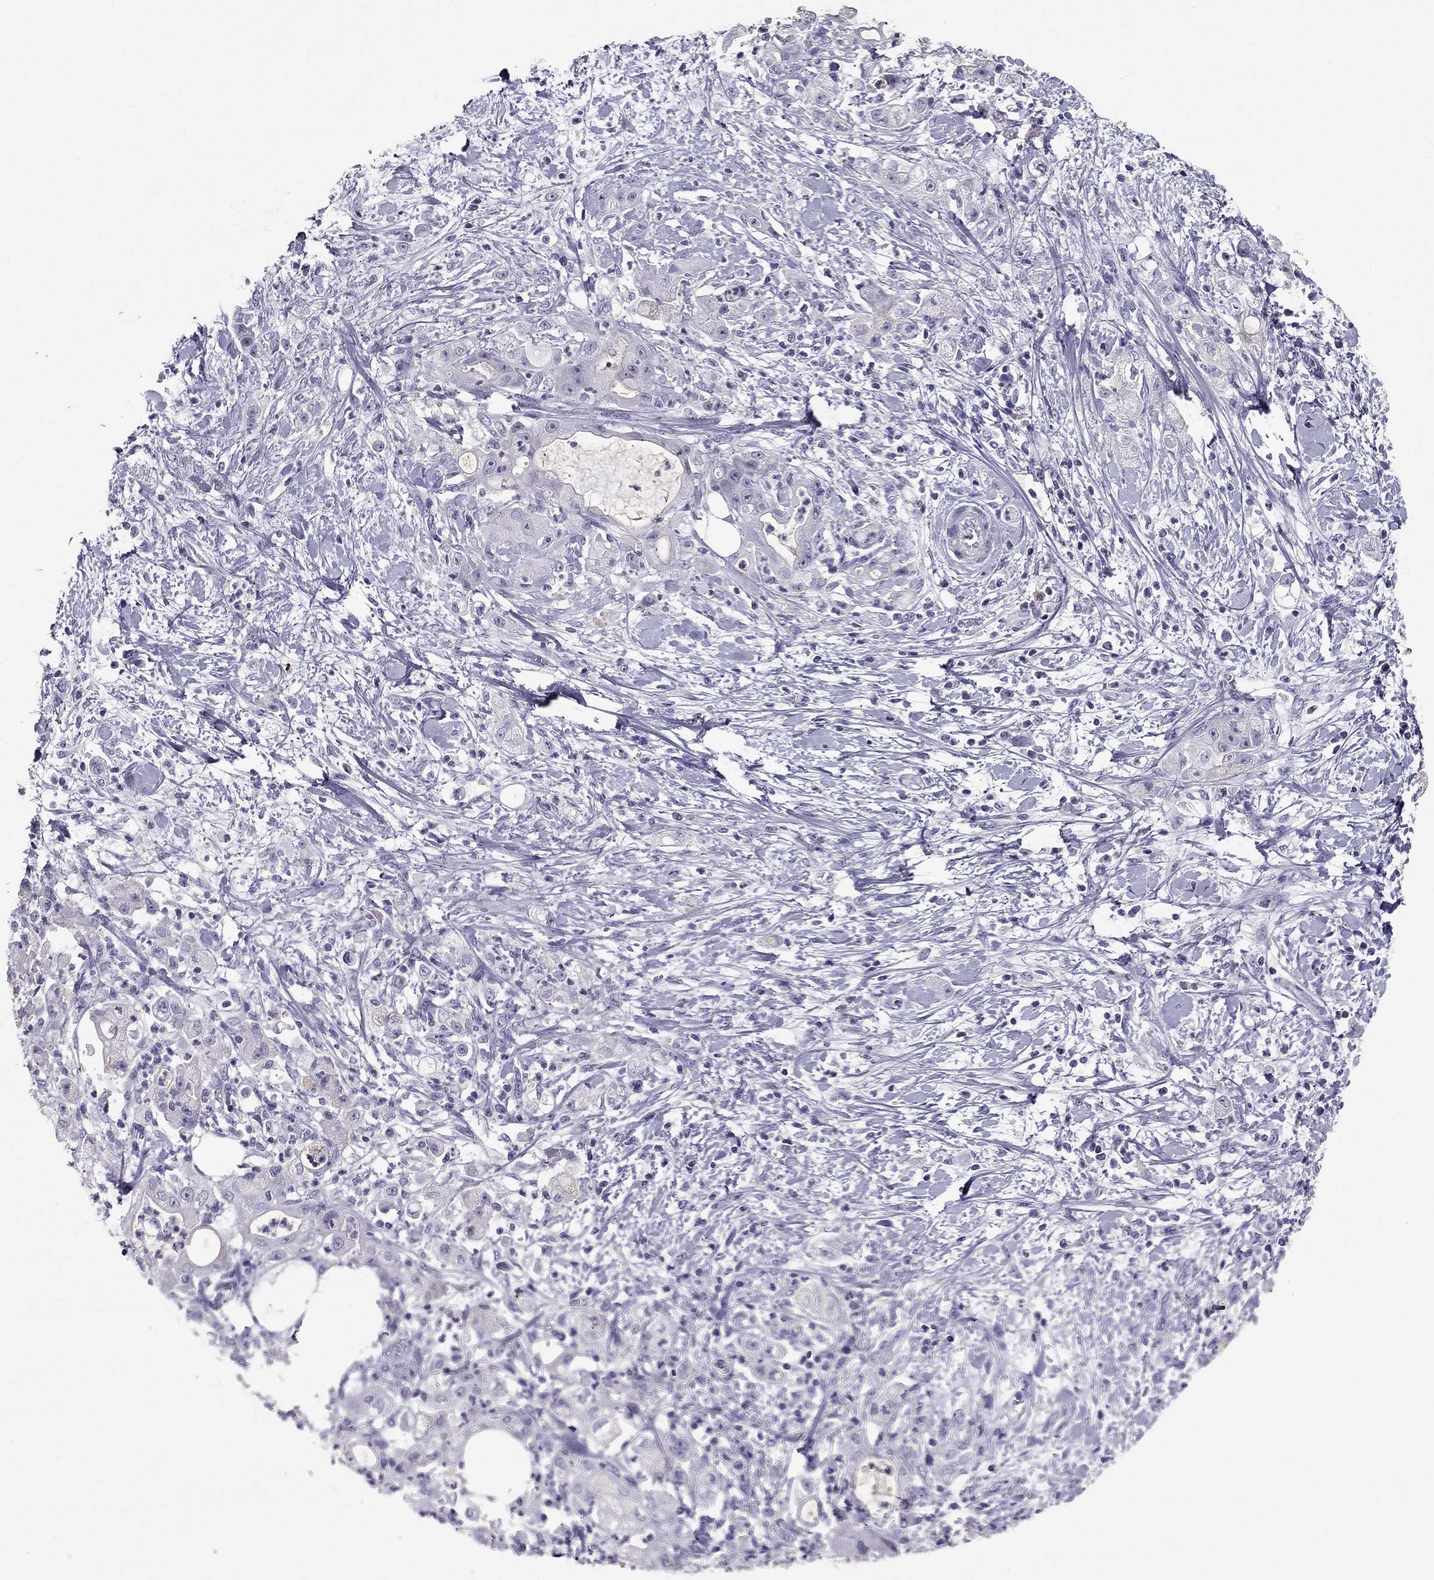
{"staining": {"intensity": "negative", "quantity": "none", "location": "none"}, "tissue": "stomach cancer", "cell_type": "Tumor cells", "image_type": "cancer", "snomed": [{"axis": "morphology", "description": "Adenocarcinoma, NOS"}, {"axis": "topography", "description": "Stomach"}], "caption": "The histopathology image reveals no significant expression in tumor cells of stomach adenocarcinoma.", "gene": "LMTK3", "patient": {"sex": "male", "age": 58}}